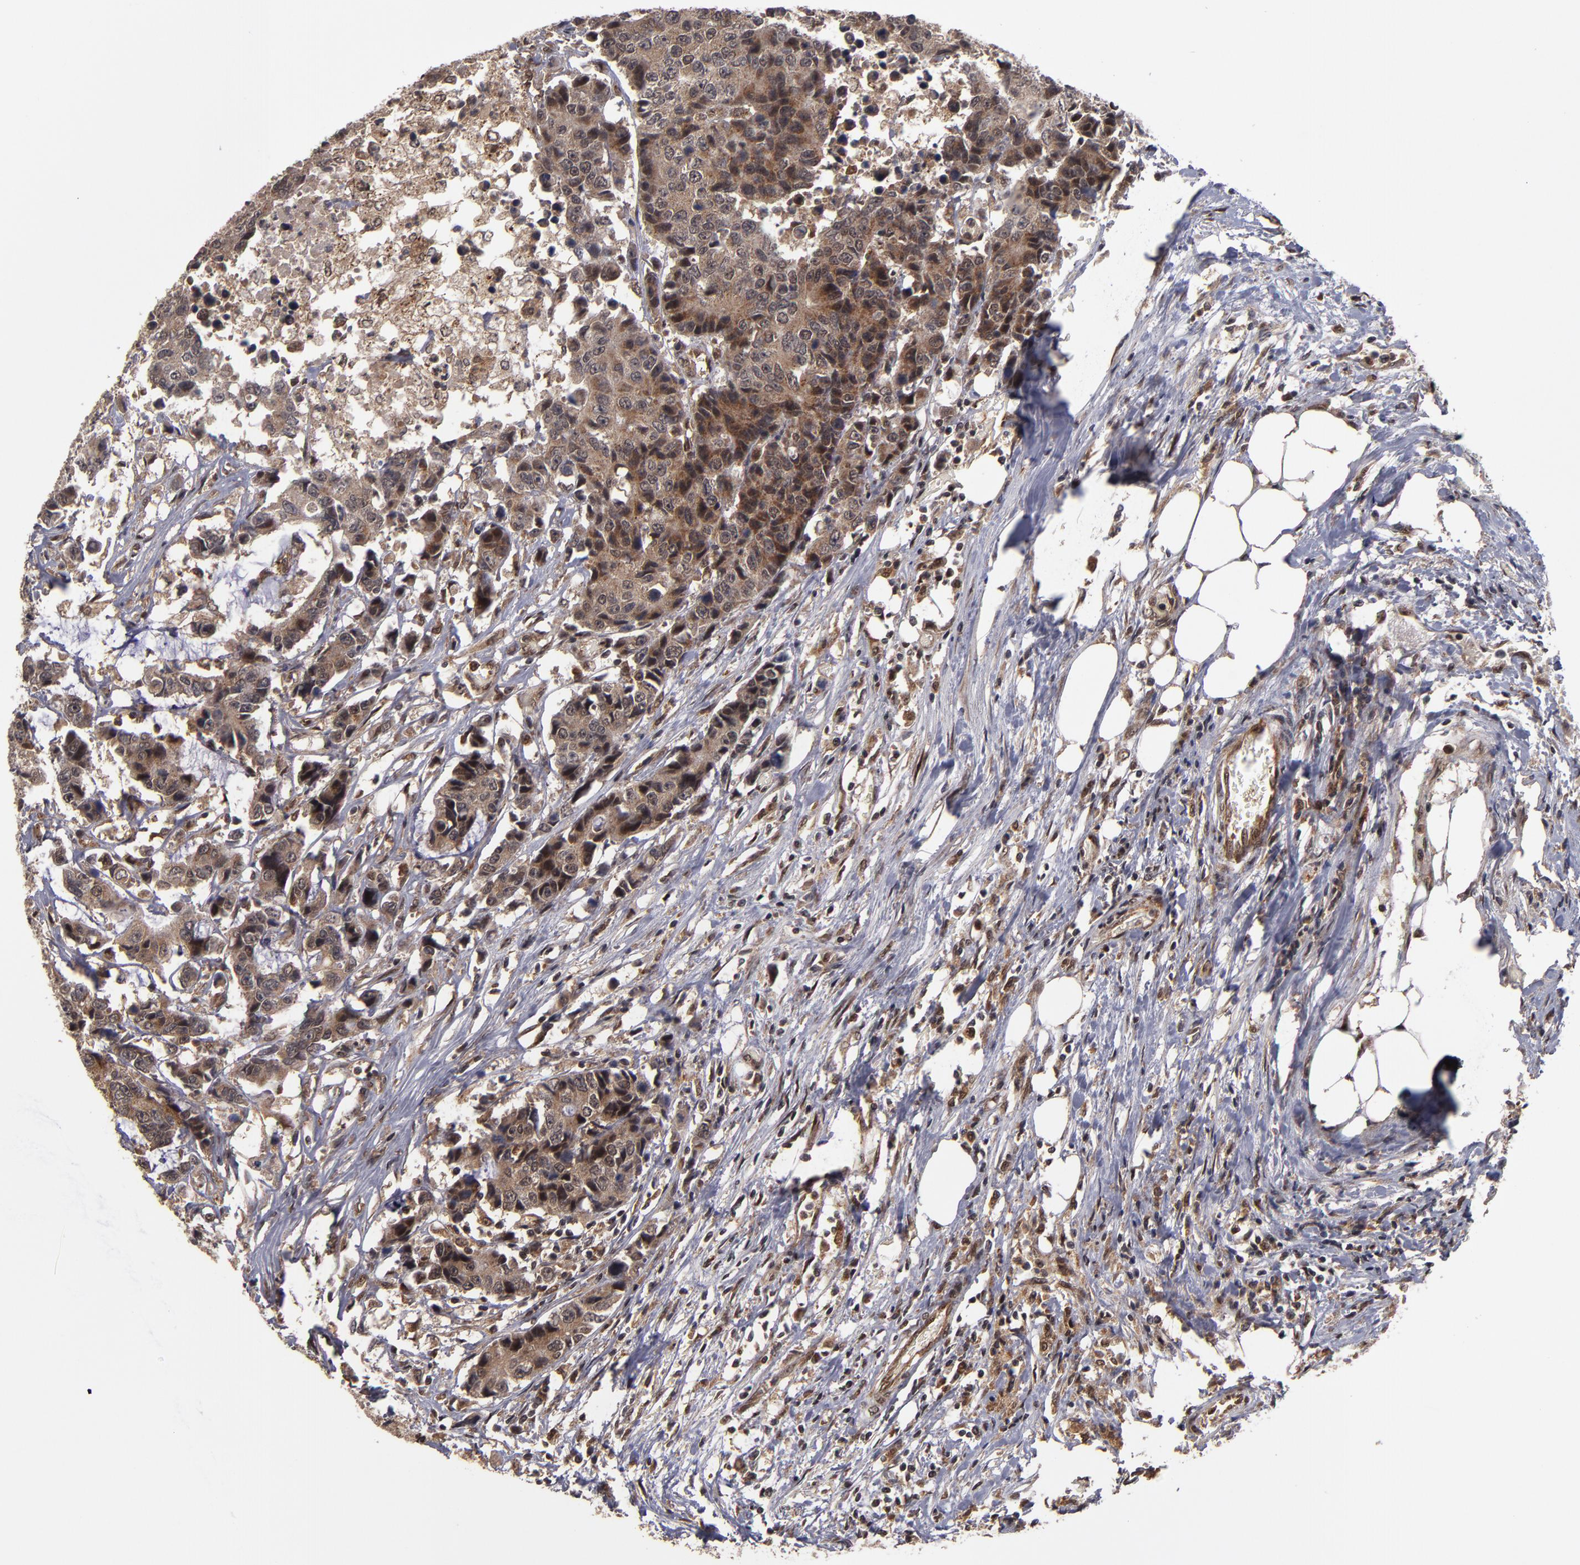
{"staining": {"intensity": "moderate", "quantity": ">75%", "location": "cytoplasmic/membranous"}, "tissue": "colorectal cancer", "cell_type": "Tumor cells", "image_type": "cancer", "snomed": [{"axis": "morphology", "description": "Adenocarcinoma, NOS"}, {"axis": "topography", "description": "Colon"}], "caption": "DAB immunohistochemical staining of colorectal cancer (adenocarcinoma) exhibits moderate cytoplasmic/membranous protein expression in about >75% of tumor cells.", "gene": "CUL5", "patient": {"sex": "female", "age": 86}}